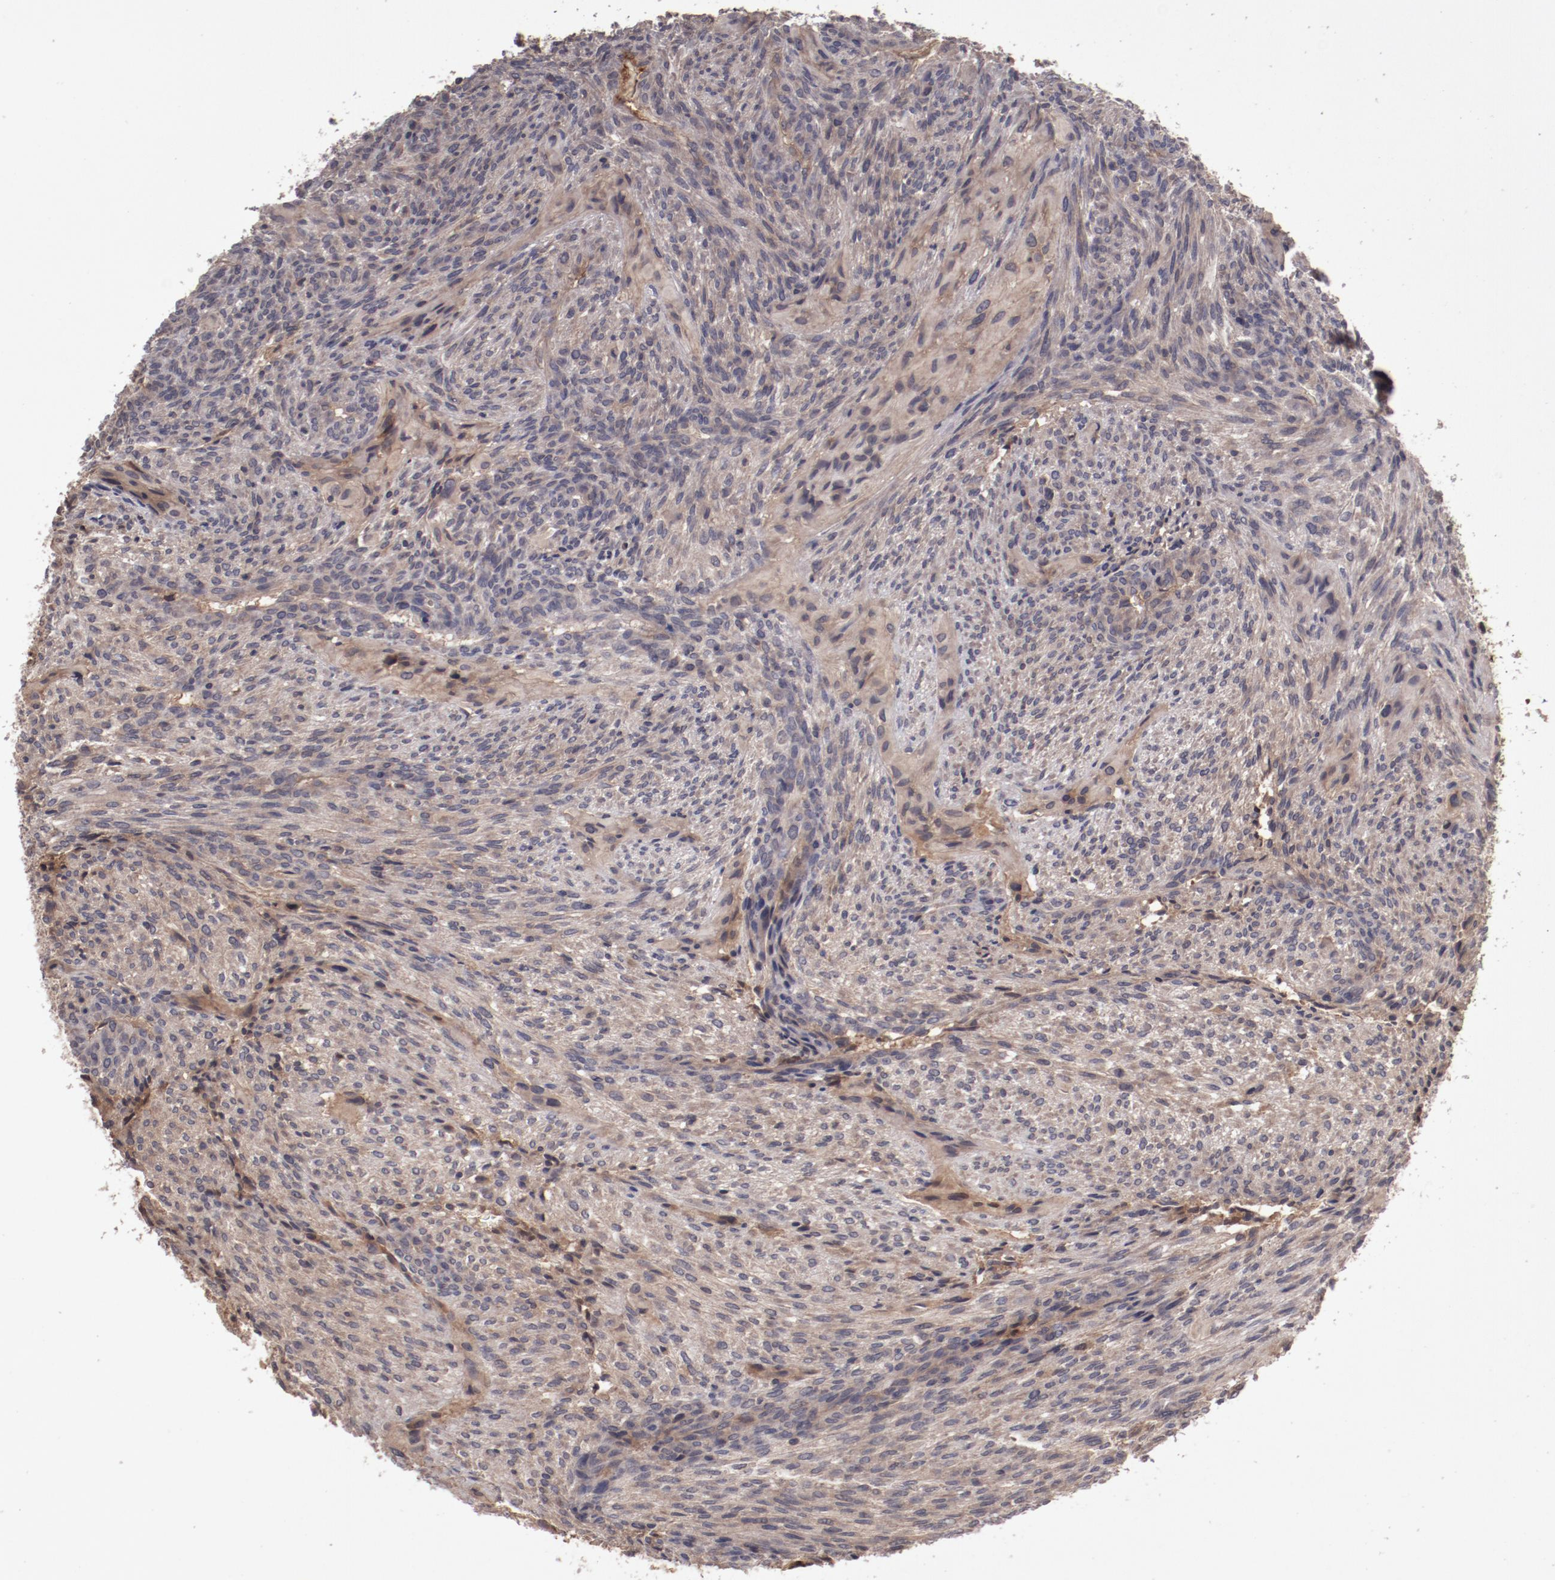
{"staining": {"intensity": "moderate", "quantity": "25%-75%", "location": "cytoplasmic/membranous"}, "tissue": "glioma", "cell_type": "Tumor cells", "image_type": "cancer", "snomed": [{"axis": "morphology", "description": "Glioma, malignant, High grade"}, {"axis": "topography", "description": "Cerebral cortex"}], "caption": "Human malignant glioma (high-grade) stained with a brown dye demonstrates moderate cytoplasmic/membranous positive staining in about 25%-75% of tumor cells.", "gene": "CP", "patient": {"sex": "female", "age": 55}}